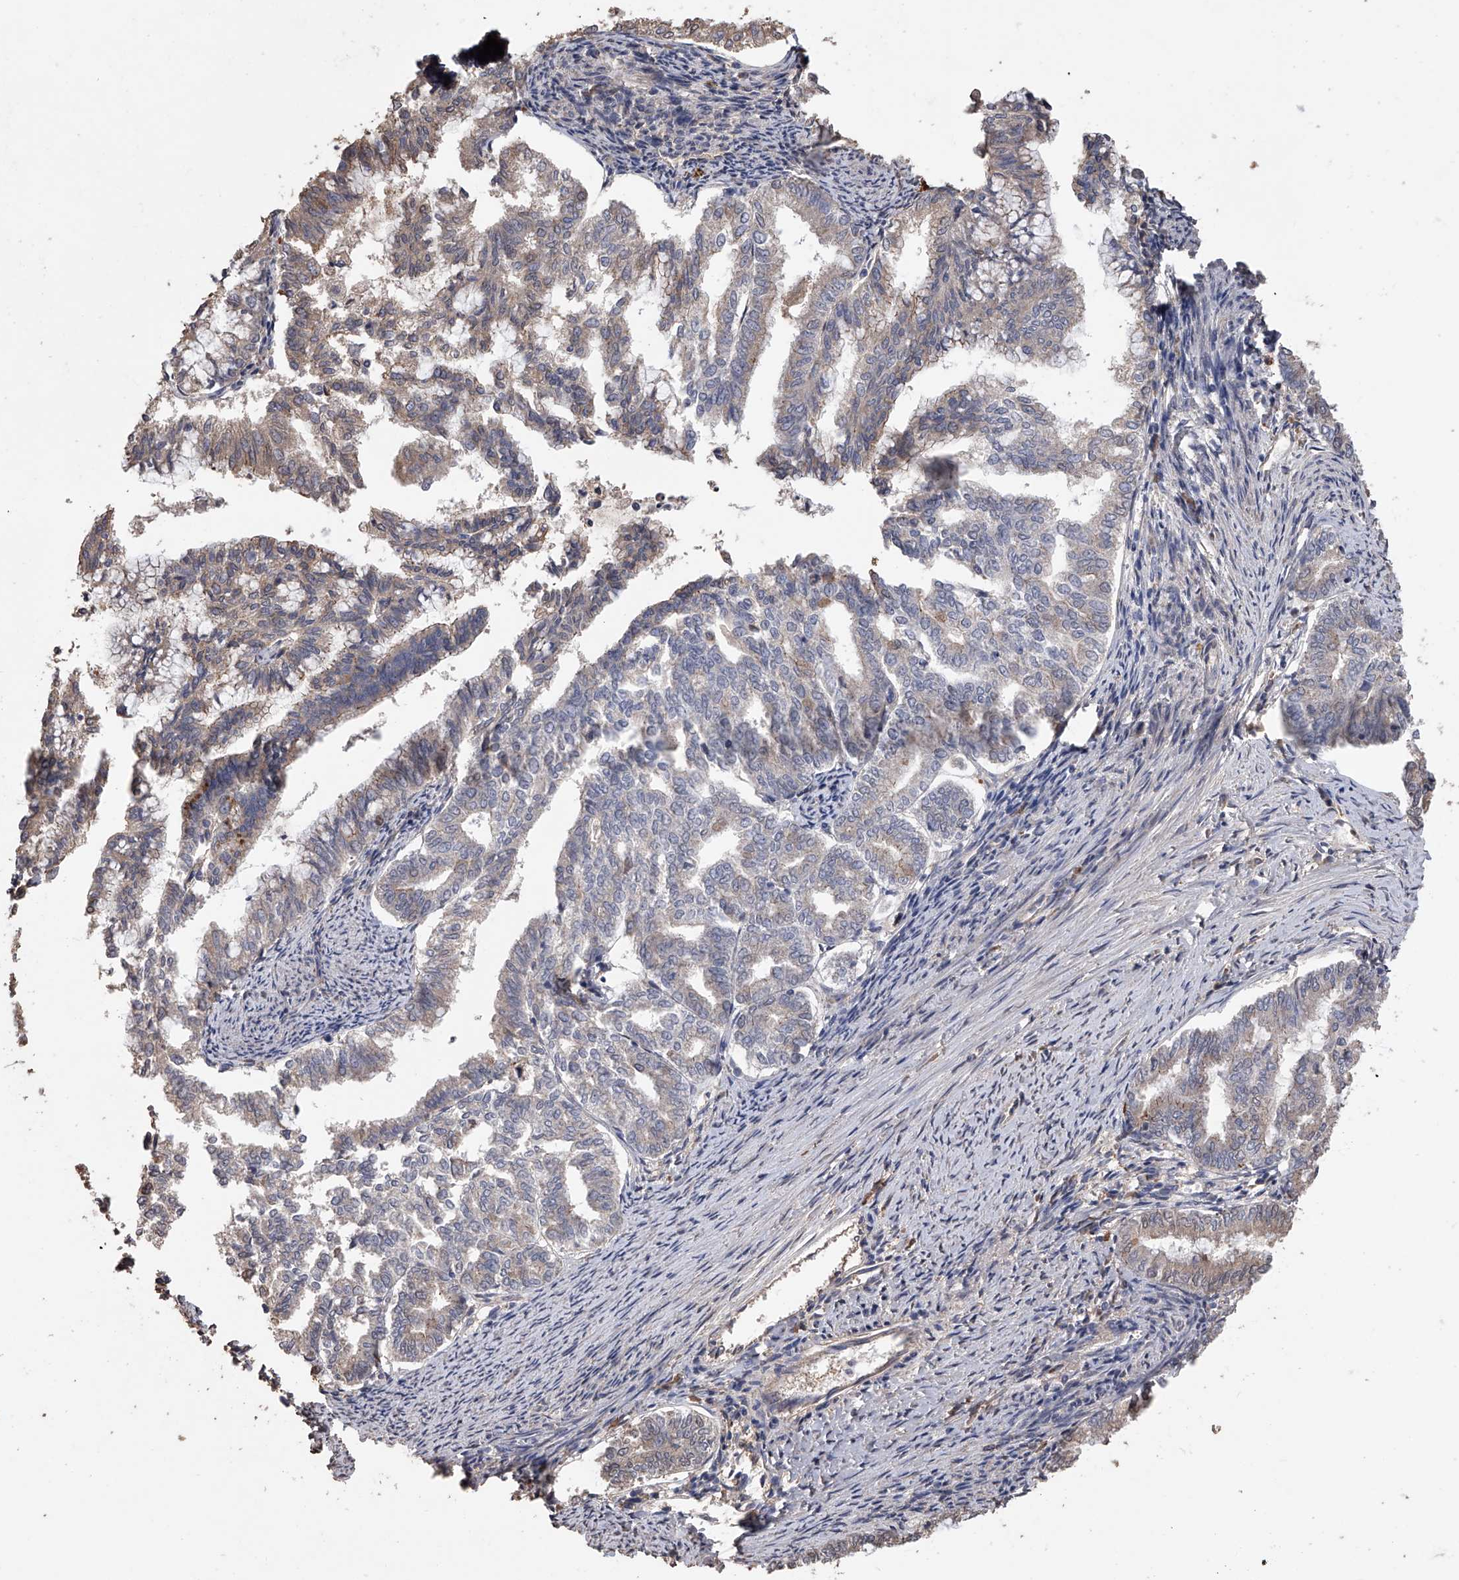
{"staining": {"intensity": "weak", "quantity": "25%-75%", "location": "cytoplasmic/membranous"}, "tissue": "endometrial cancer", "cell_type": "Tumor cells", "image_type": "cancer", "snomed": [{"axis": "morphology", "description": "Adenocarcinoma, NOS"}, {"axis": "topography", "description": "Endometrium"}], "caption": "An image of human endometrial adenocarcinoma stained for a protein exhibits weak cytoplasmic/membranous brown staining in tumor cells.", "gene": "ZNF343", "patient": {"sex": "female", "age": 79}}